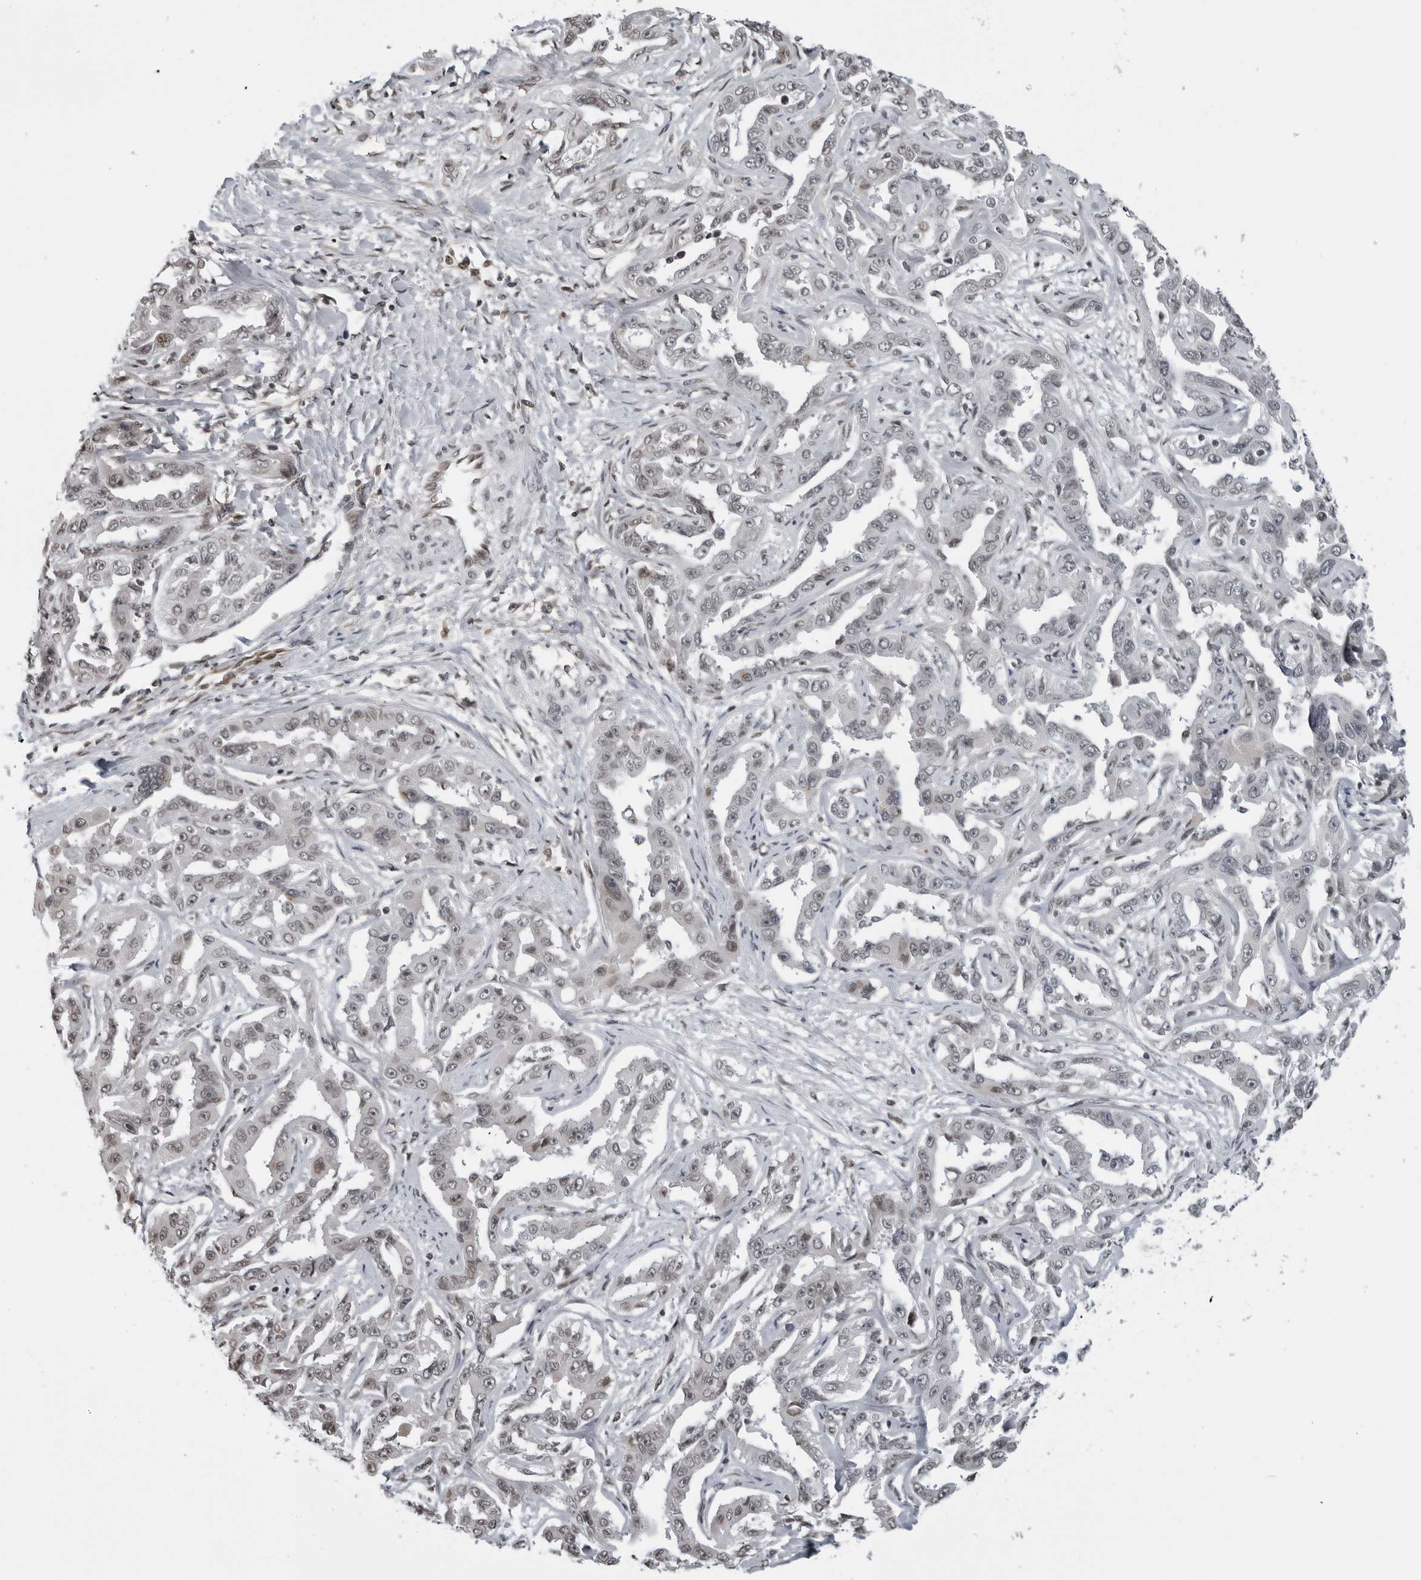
{"staining": {"intensity": "weak", "quantity": "<25%", "location": "nuclear"}, "tissue": "liver cancer", "cell_type": "Tumor cells", "image_type": "cancer", "snomed": [{"axis": "morphology", "description": "Cholangiocarcinoma"}, {"axis": "topography", "description": "Liver"}], "caption": "Cholangiocarcinoma (liver) was stained to show a protein in brown. There is no significant staining in tumor cells.", "gene": "MAF", "patient": {"sex": "male", "age": 59}}